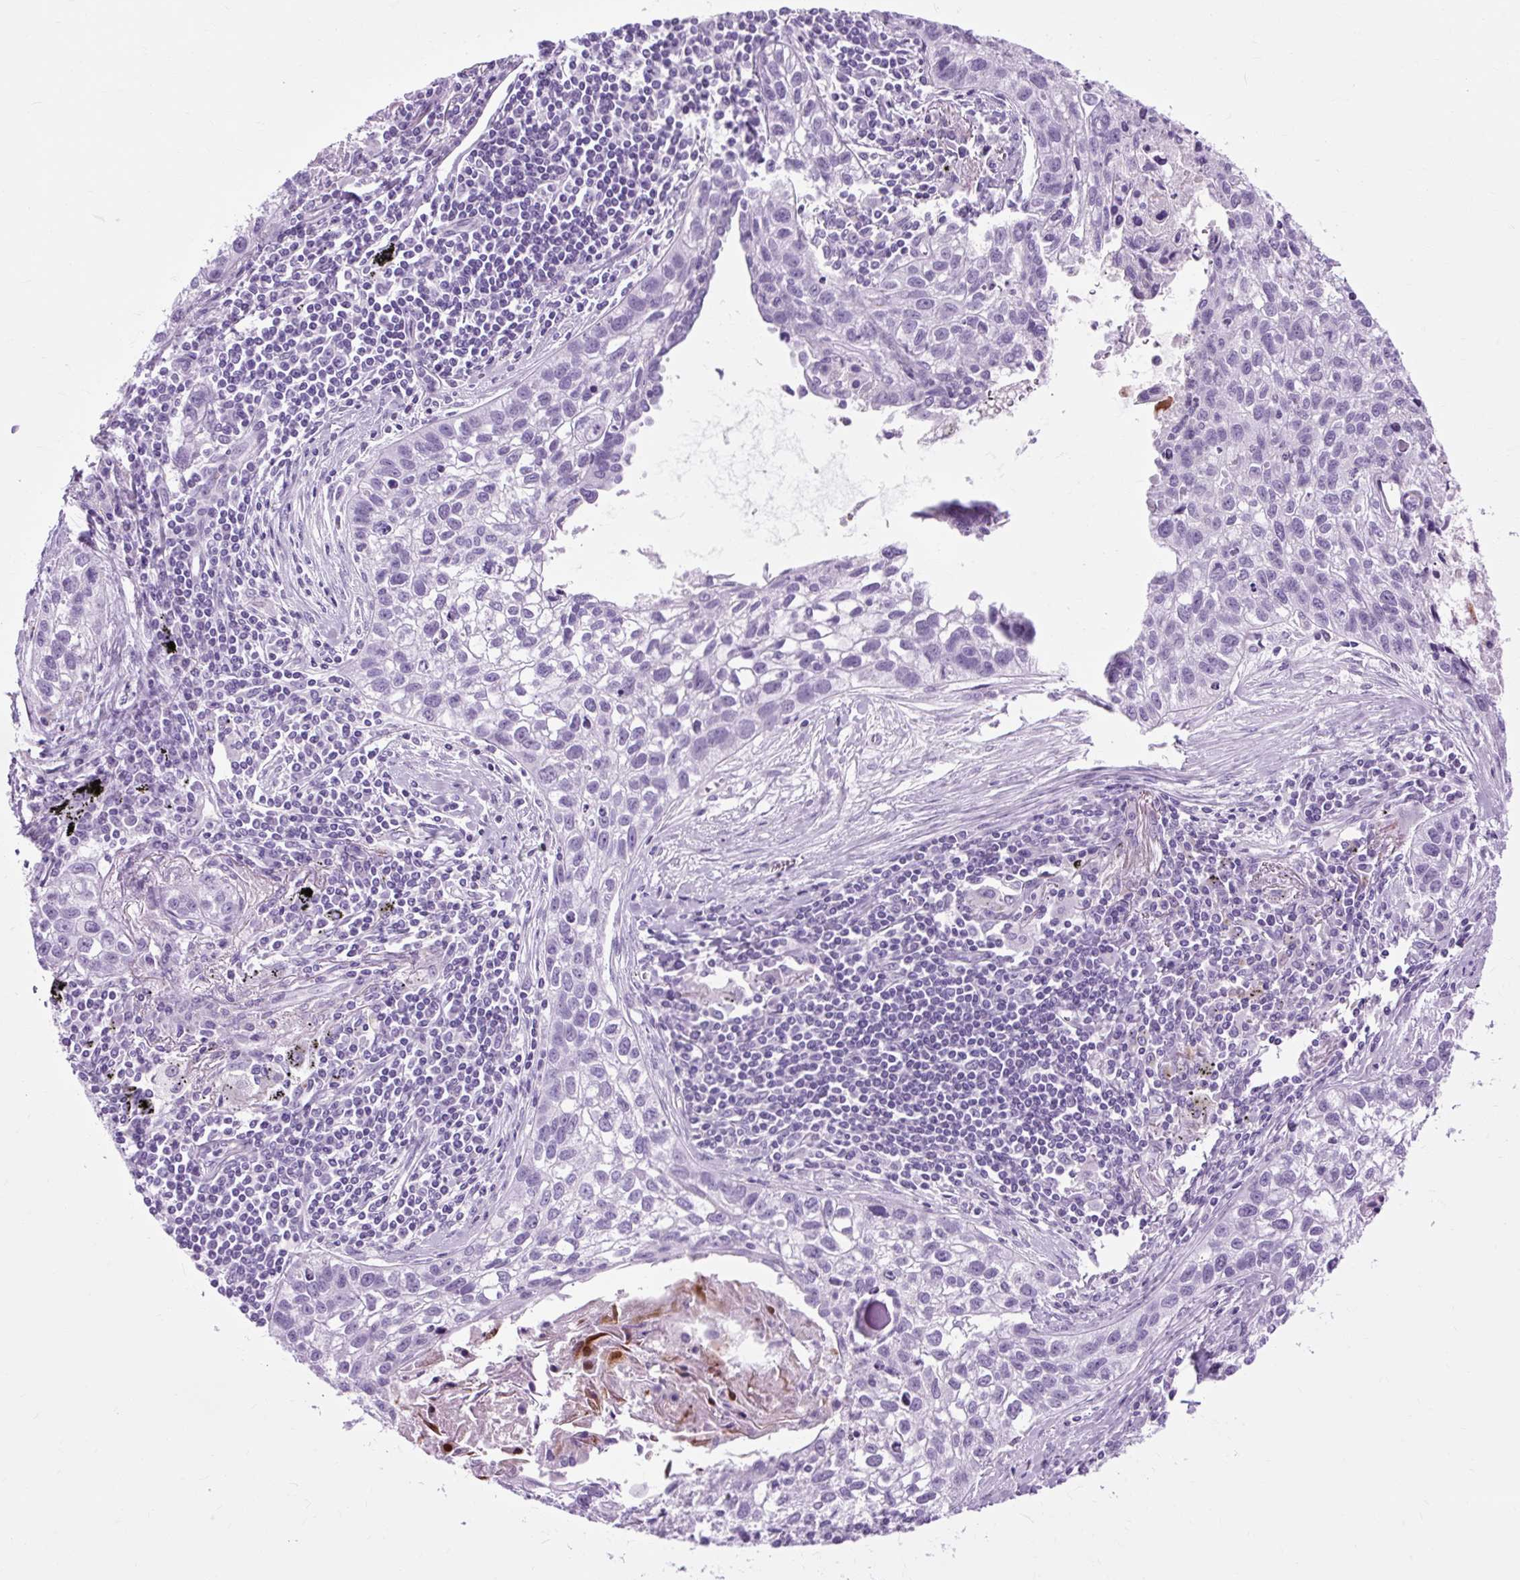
{"staining": {"intensity": "negative", "quantity": "none", "location": "none"}, "tissue": "lung cancer", "cell_type": "Tumor cells", "image_type": "cancer", "snomed": [{"axis": "morphology", "description": "Squamous cell carcinoma, NOS"}, {"axis": "topography", "description": "Lung"}], "caption": "A photomicrograph of lung squamous cell carcinoma stained for a protein displays no brown staining in tumor cells. (DAB immunohistochemistry (IHC) visualized using brightfield microscopy, high magnification).", "gene": "OOEP", "patient": {"sex": "male", "age": 74}}